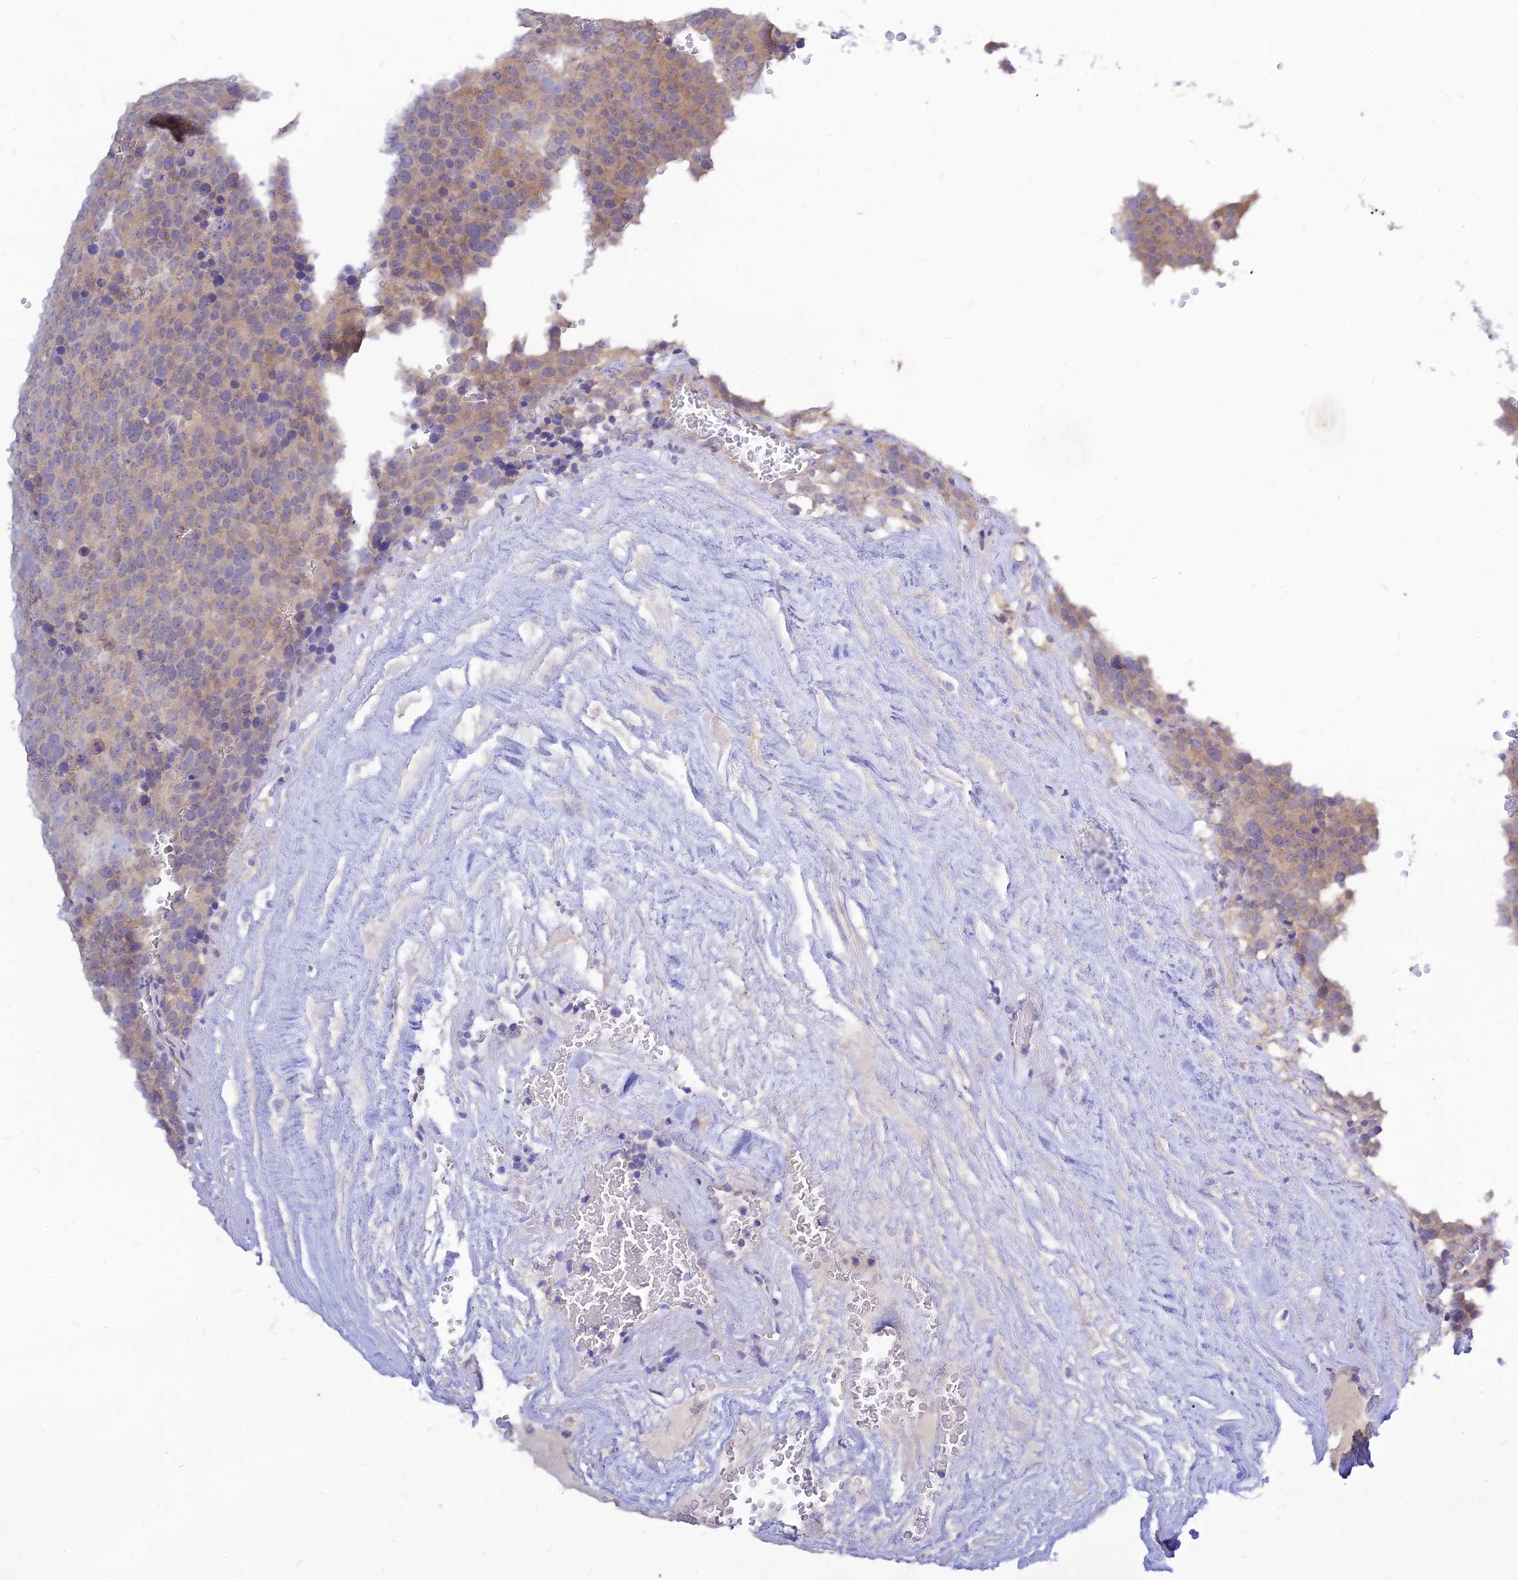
{"staining": {"intensity": "moderate", "quantity": "<25%", "location": "cytoplasmic/membranous"}, "tissue": "testis cancer", "cell_type": "Tumor cells", "image_type": "cancer", "snomed": [{"axis": "morphology", "description": "Seminoma, NOS"}, {"axis": "topography", "description": "Testis"}], "caption": "A photomicrograph of testis cancer (seminoma) stained for a protein demonstrates moderate cytoplasmic/membranous brown staining in tumor cells.", "gene": "CZIB", "patient": {"sex": "male", "age": 71}}